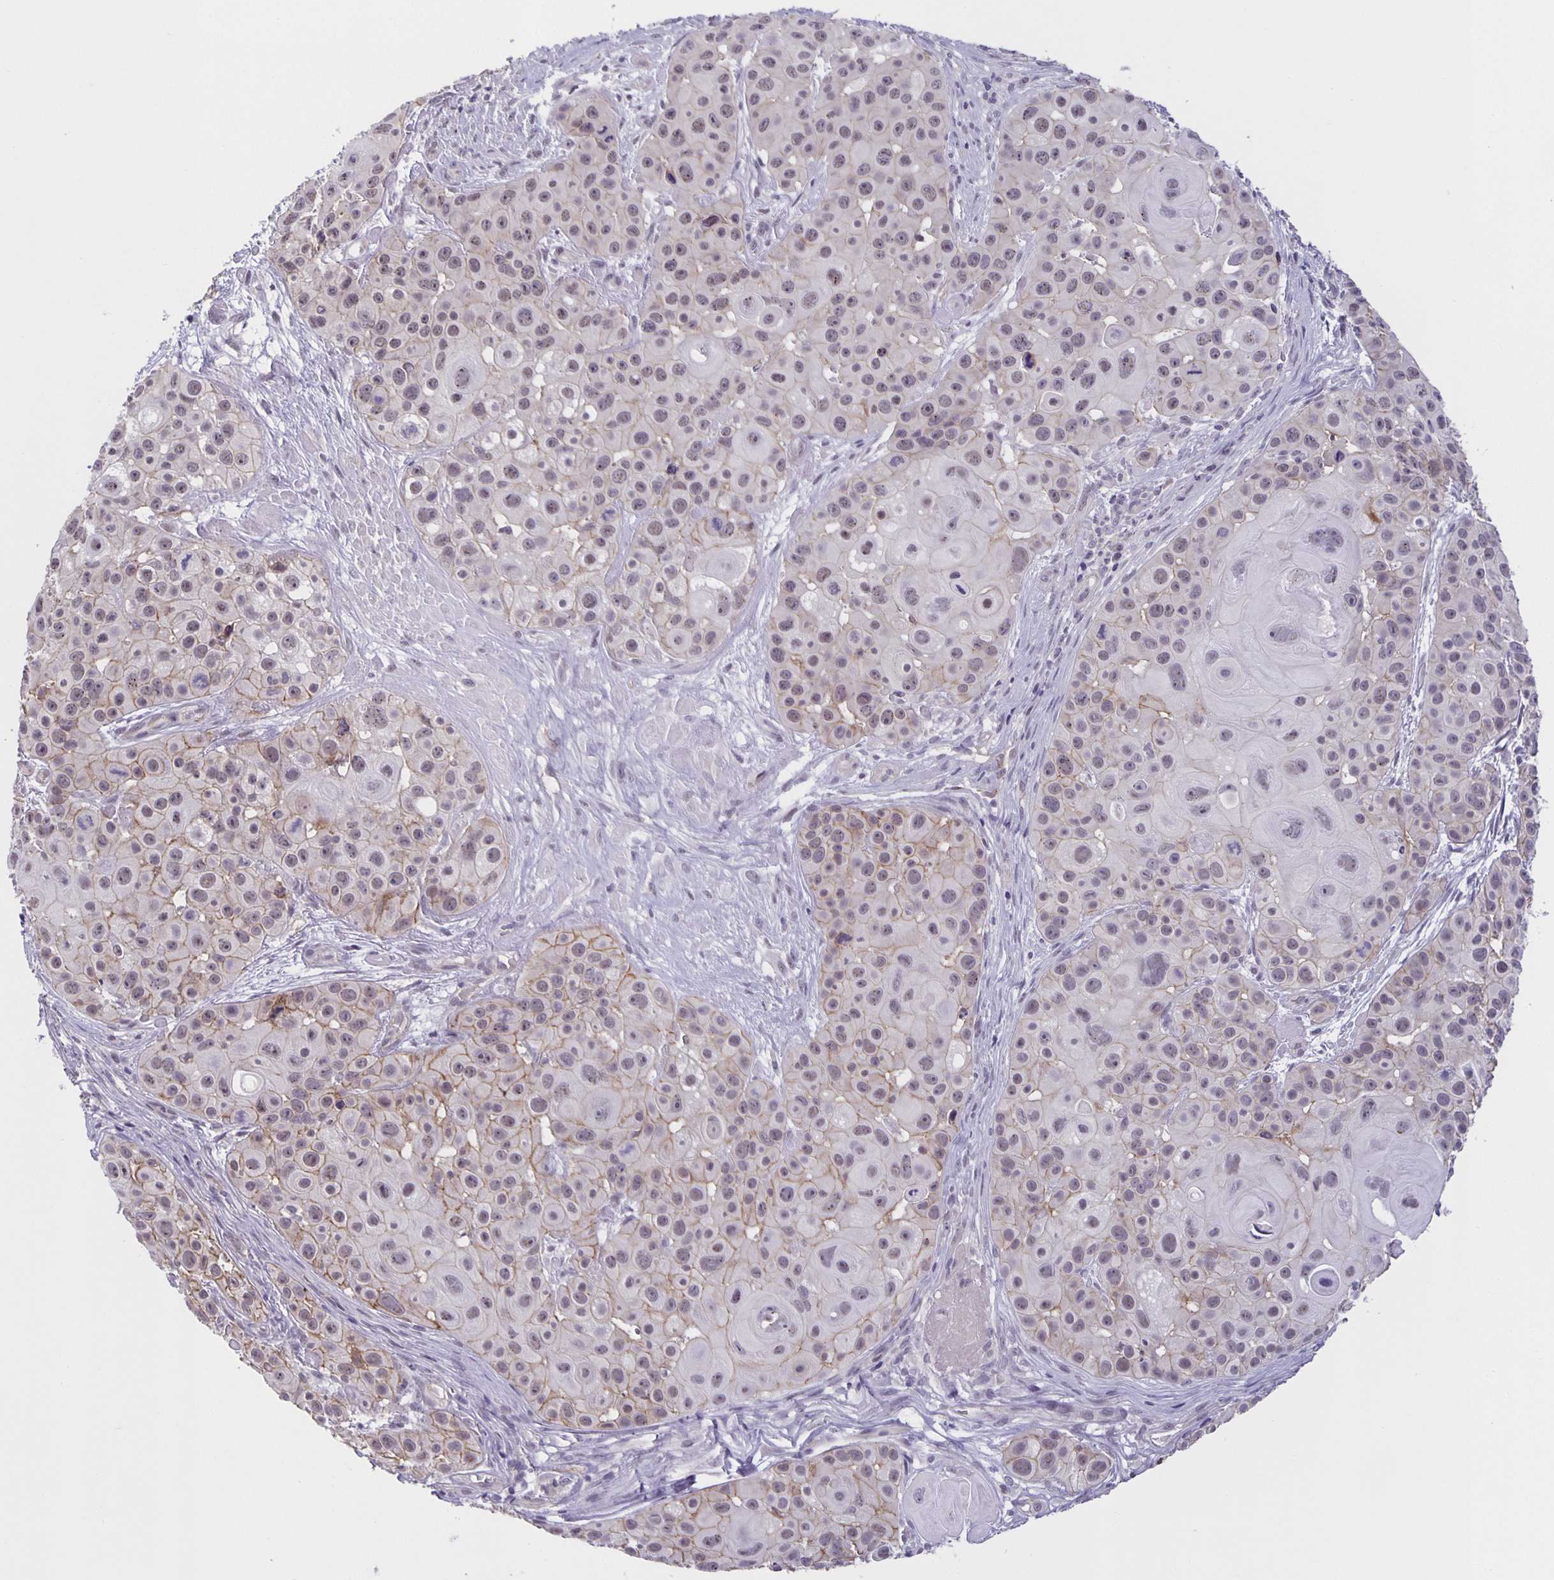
{"staining": {"intensity": "weak", "quantity": "<25%", "location": "cytoplasmic/membranous"}, "tissue": "skin cancer", "cell_type": "Tumor cells", "image_type": "cancer", "snomed": [{"axis": "morphology", "description": "Squamous cell carcinoma, NOS"}, {"axis": "topography", "description": "Skin"}], "caption": "Immunohistochemical staining of skin cancer displays no significant staining in tumor cells.", "gene": "ARVCF", "patient": {"sex": "male", "age": 92}}